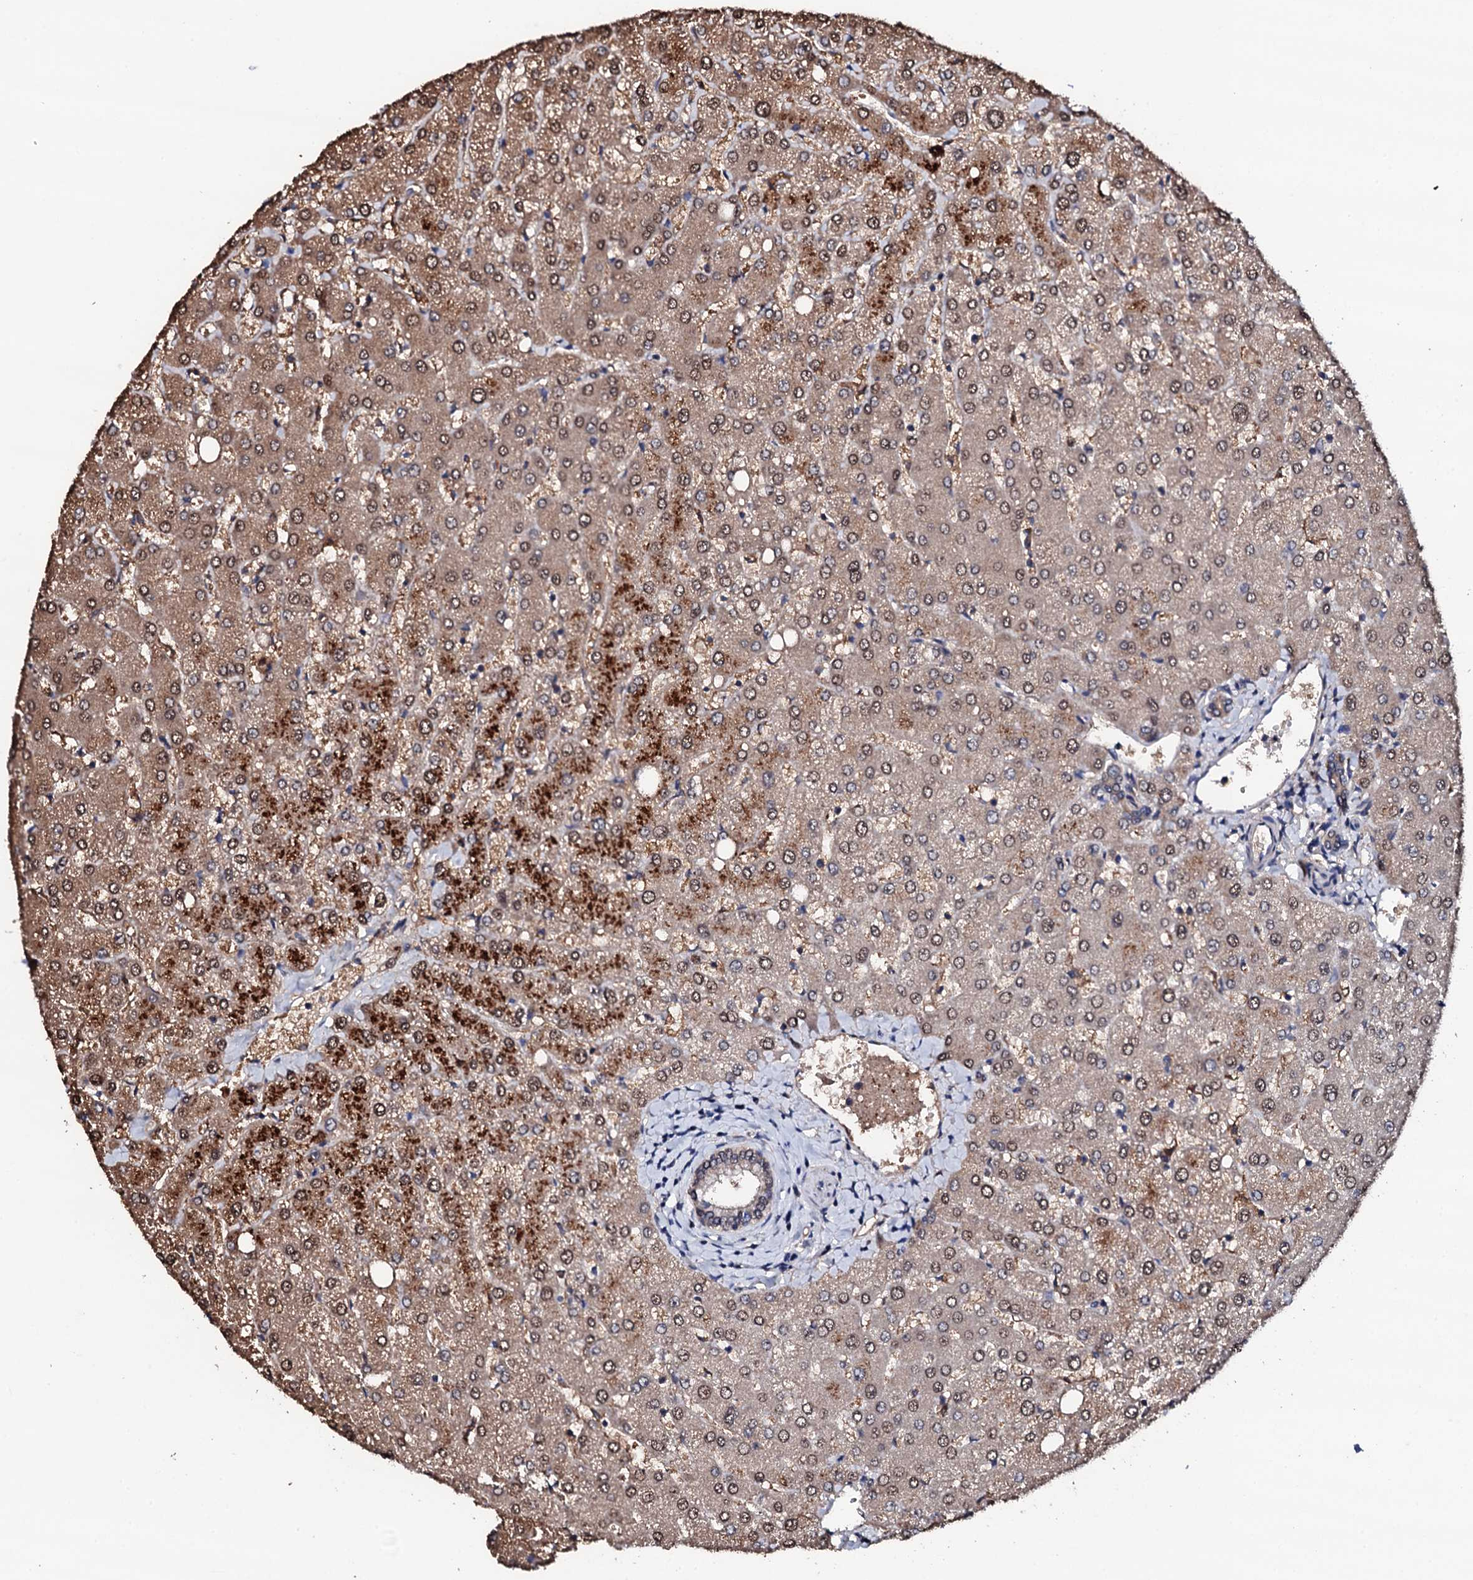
{"staining": {"intensity": "weak", "quantity": ">75%", "location": "cytoplasmic/membranous"}, "tissue": "liver", "cell_type": "Cholangiocytes", "image_type": "normal", "snomed": [{"axis": "morphology", "description": "Normal tissue, NOS"}, {"axis": "topography", "description": "Liver"}], "caption": "Protein expression analysis of normal liver exhibits weak cytoplasmic/membranous staining in about >75% of cholangiocytes. The protein is stained brown, and the nuclei are stained in blue (DAB (3,3'-diaminobenzidine) IHC with brightfield microscopy, high magnification).", "gene": "EDC3", "patient": {"sex": "female", "age": 54}}